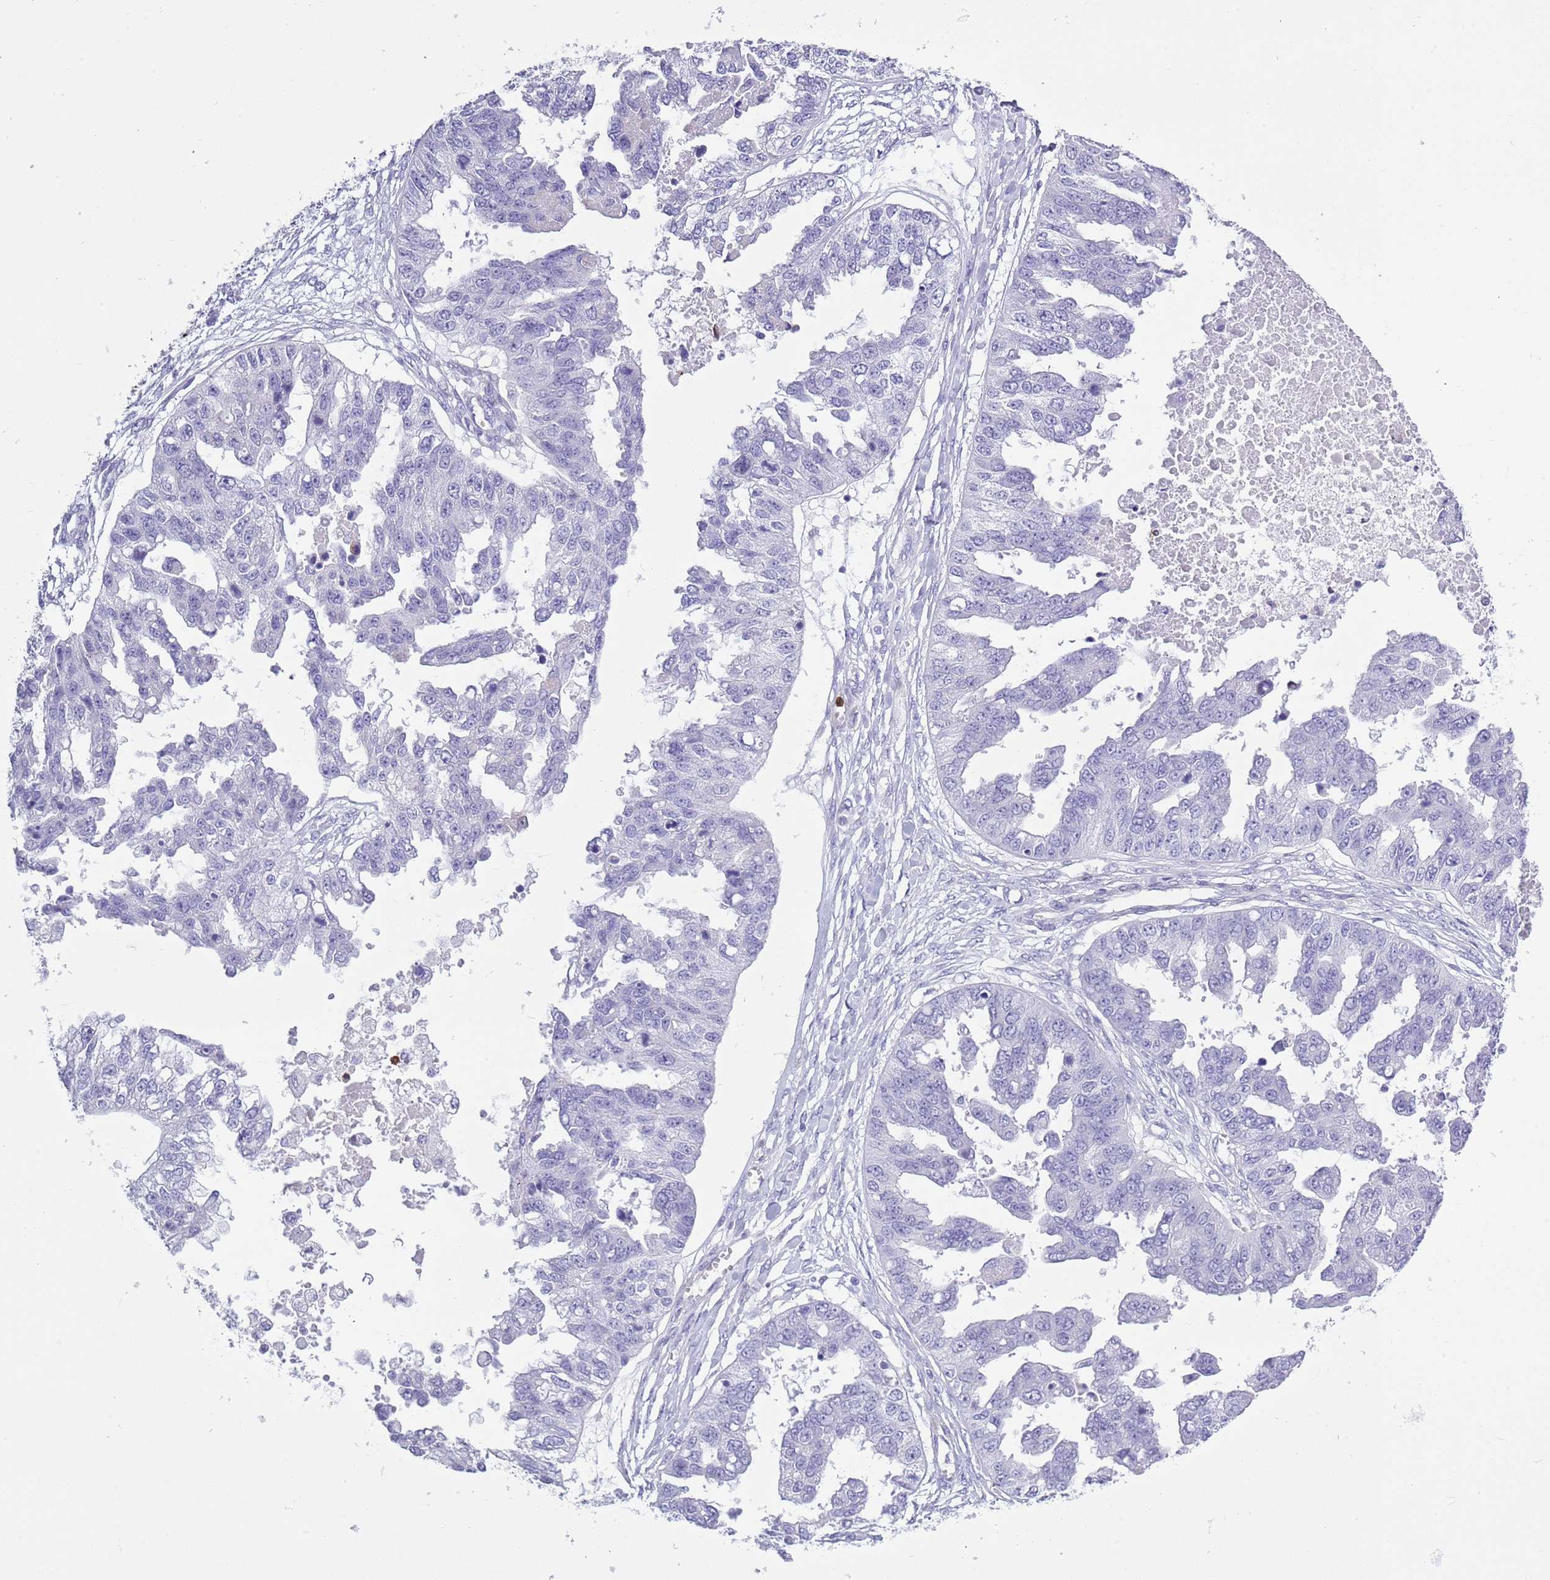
{"staining": {"intensity": "negative", "quantity": "none", "location": "none"}, "tissue": "ovarian cancer", "cell_type": "Tumor cells", "image_type": "cancer", "snomed": [{"axis": "morphology", "description": "Cystadenocarcinoma, serous, NOS"}, {"axis": "topography", "description": "Ovary"}], "caption": "This image is of ovarian cancer stained with immunohistochemistry to label a protein in brown with the nuclei are counter-stained blue. There is no expression in tumor cells.", "gene": "ZFP2", "patient": {"sex": "female", "age": 58}}